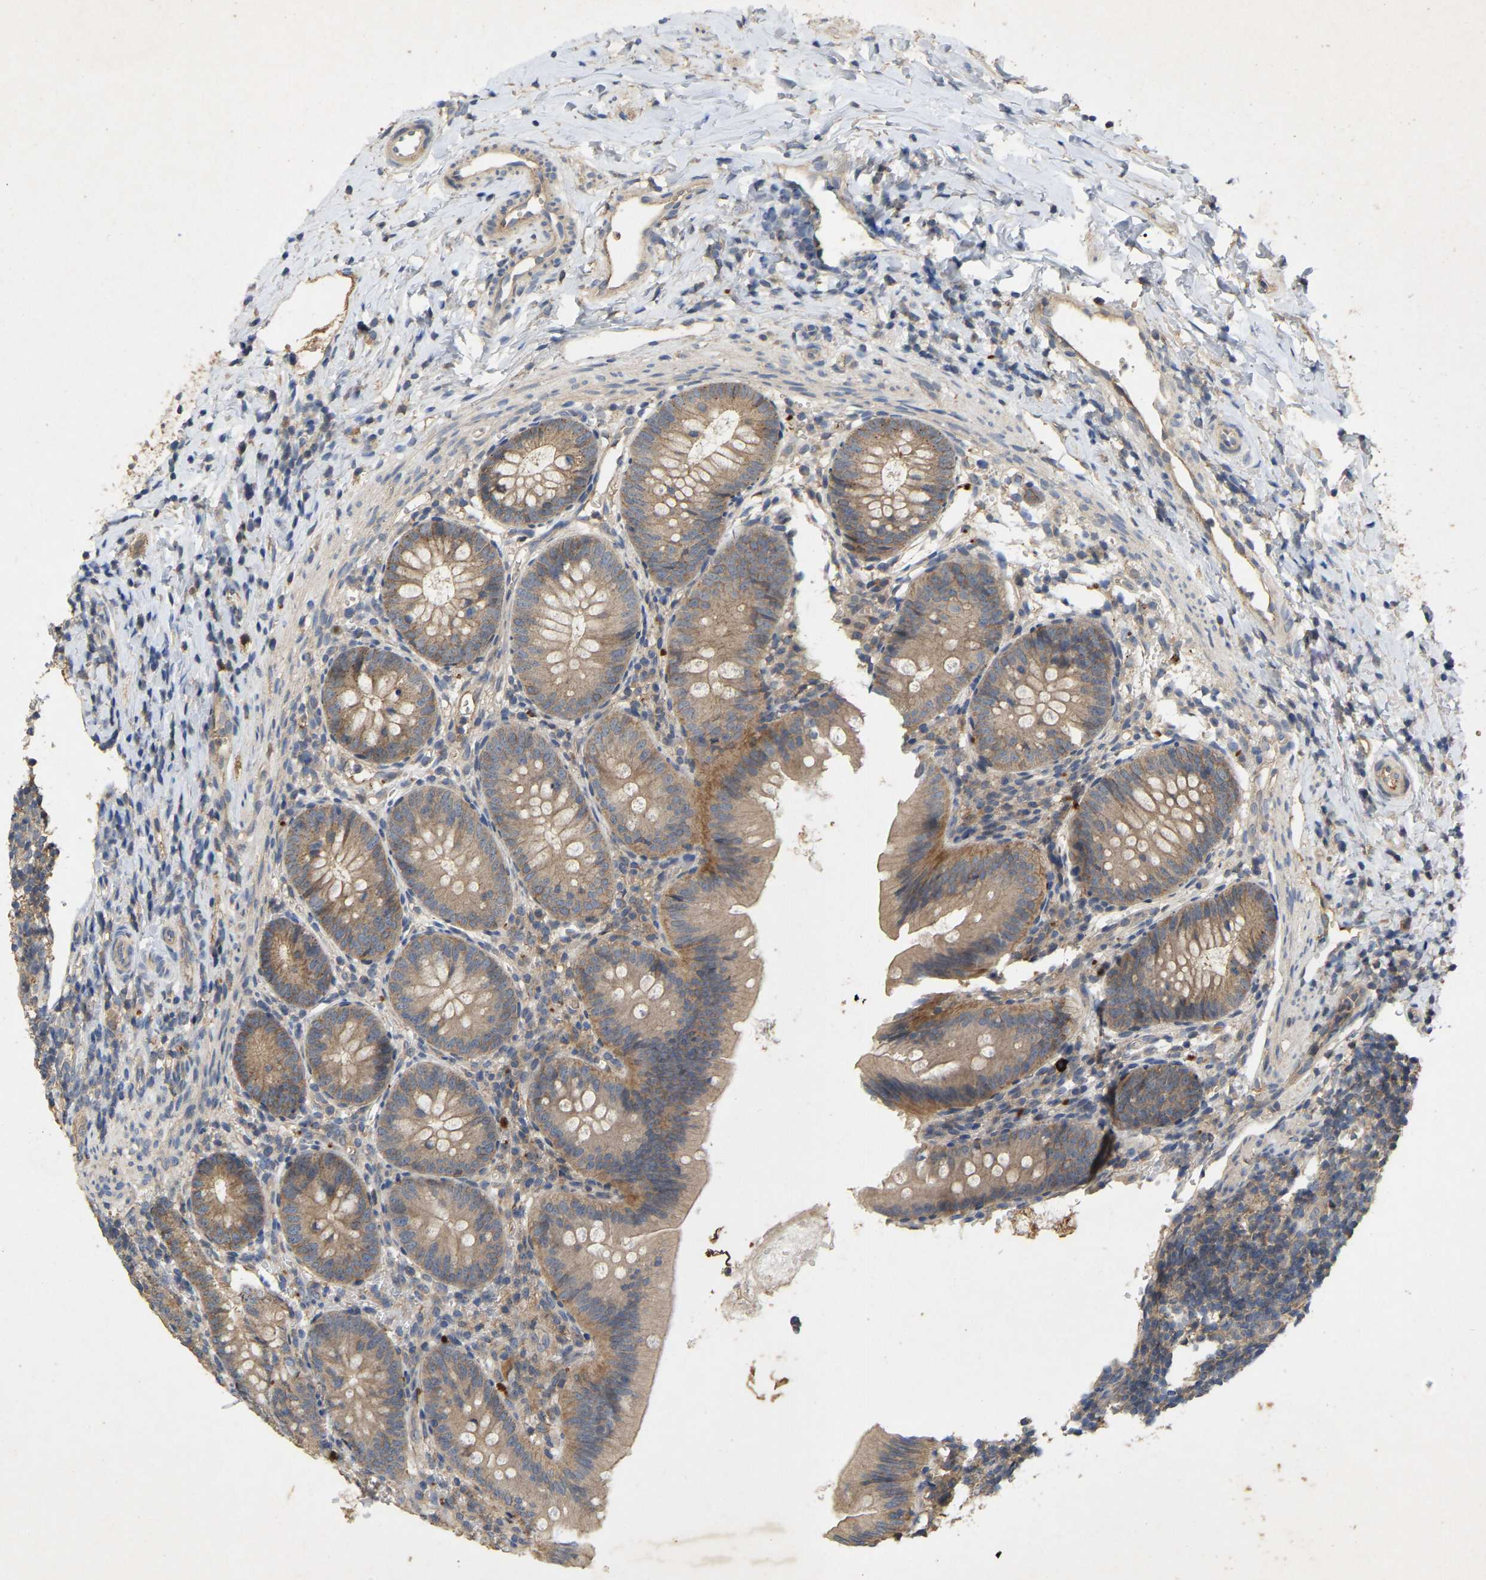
{"staining": {"intensity": "moderate", "quantity": ">75%", "location": "cytoplasmic/membranous"}, "tissue": "appendix", "cell_type": "Glandular cells", "image_type": "normal", "snomed": [{"axis": "morphology", "description": "Normal tissue, NOS"}, {"axis": "topography", "description": "Appendix"}], "caption": "The photomicrograph exhibits immunohistochemical staining of unremarkable appendix. There is moderate cytoplasmic/membranous expression is appreciated in about >75% of glandular cells.", "gene": "LPAR2", "patient": {"sex": "male", "age": 1}}